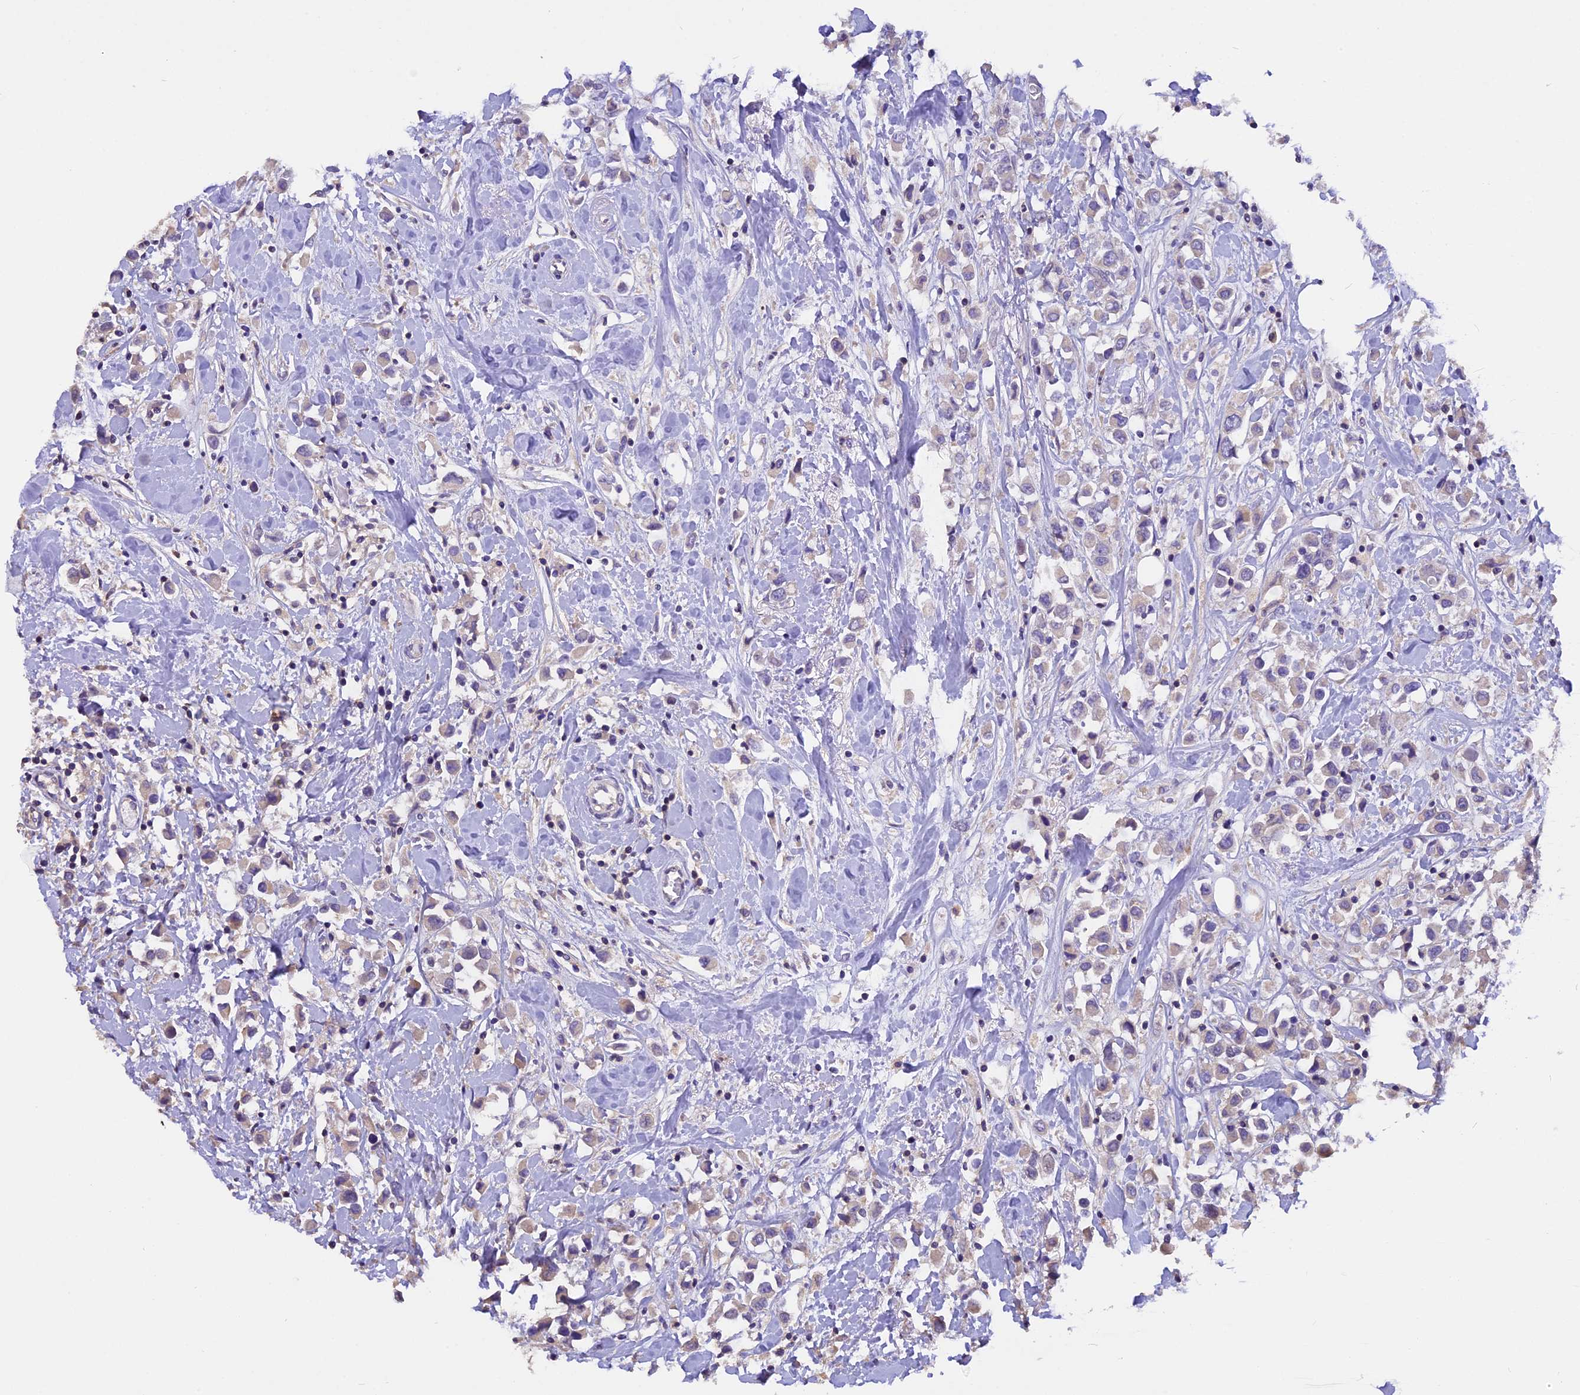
{"staining": {"intensity": "negative", "quantity": "none", "location": "none"}, "tissue": "breast cancer", "cell_type": "Tumor cells", "image_type": "cancer", "snomed": [{"axis": "morphology", "description": "Duct carcinoma"}, {"axis": "topography", "description": "Breast"}], "caption": "Immunohistochemistry of breast intraductal carcinoma shows no expression in tumor cells.", "gene": "AP3B2", "patient": {"sex": "female", "age": 61}}